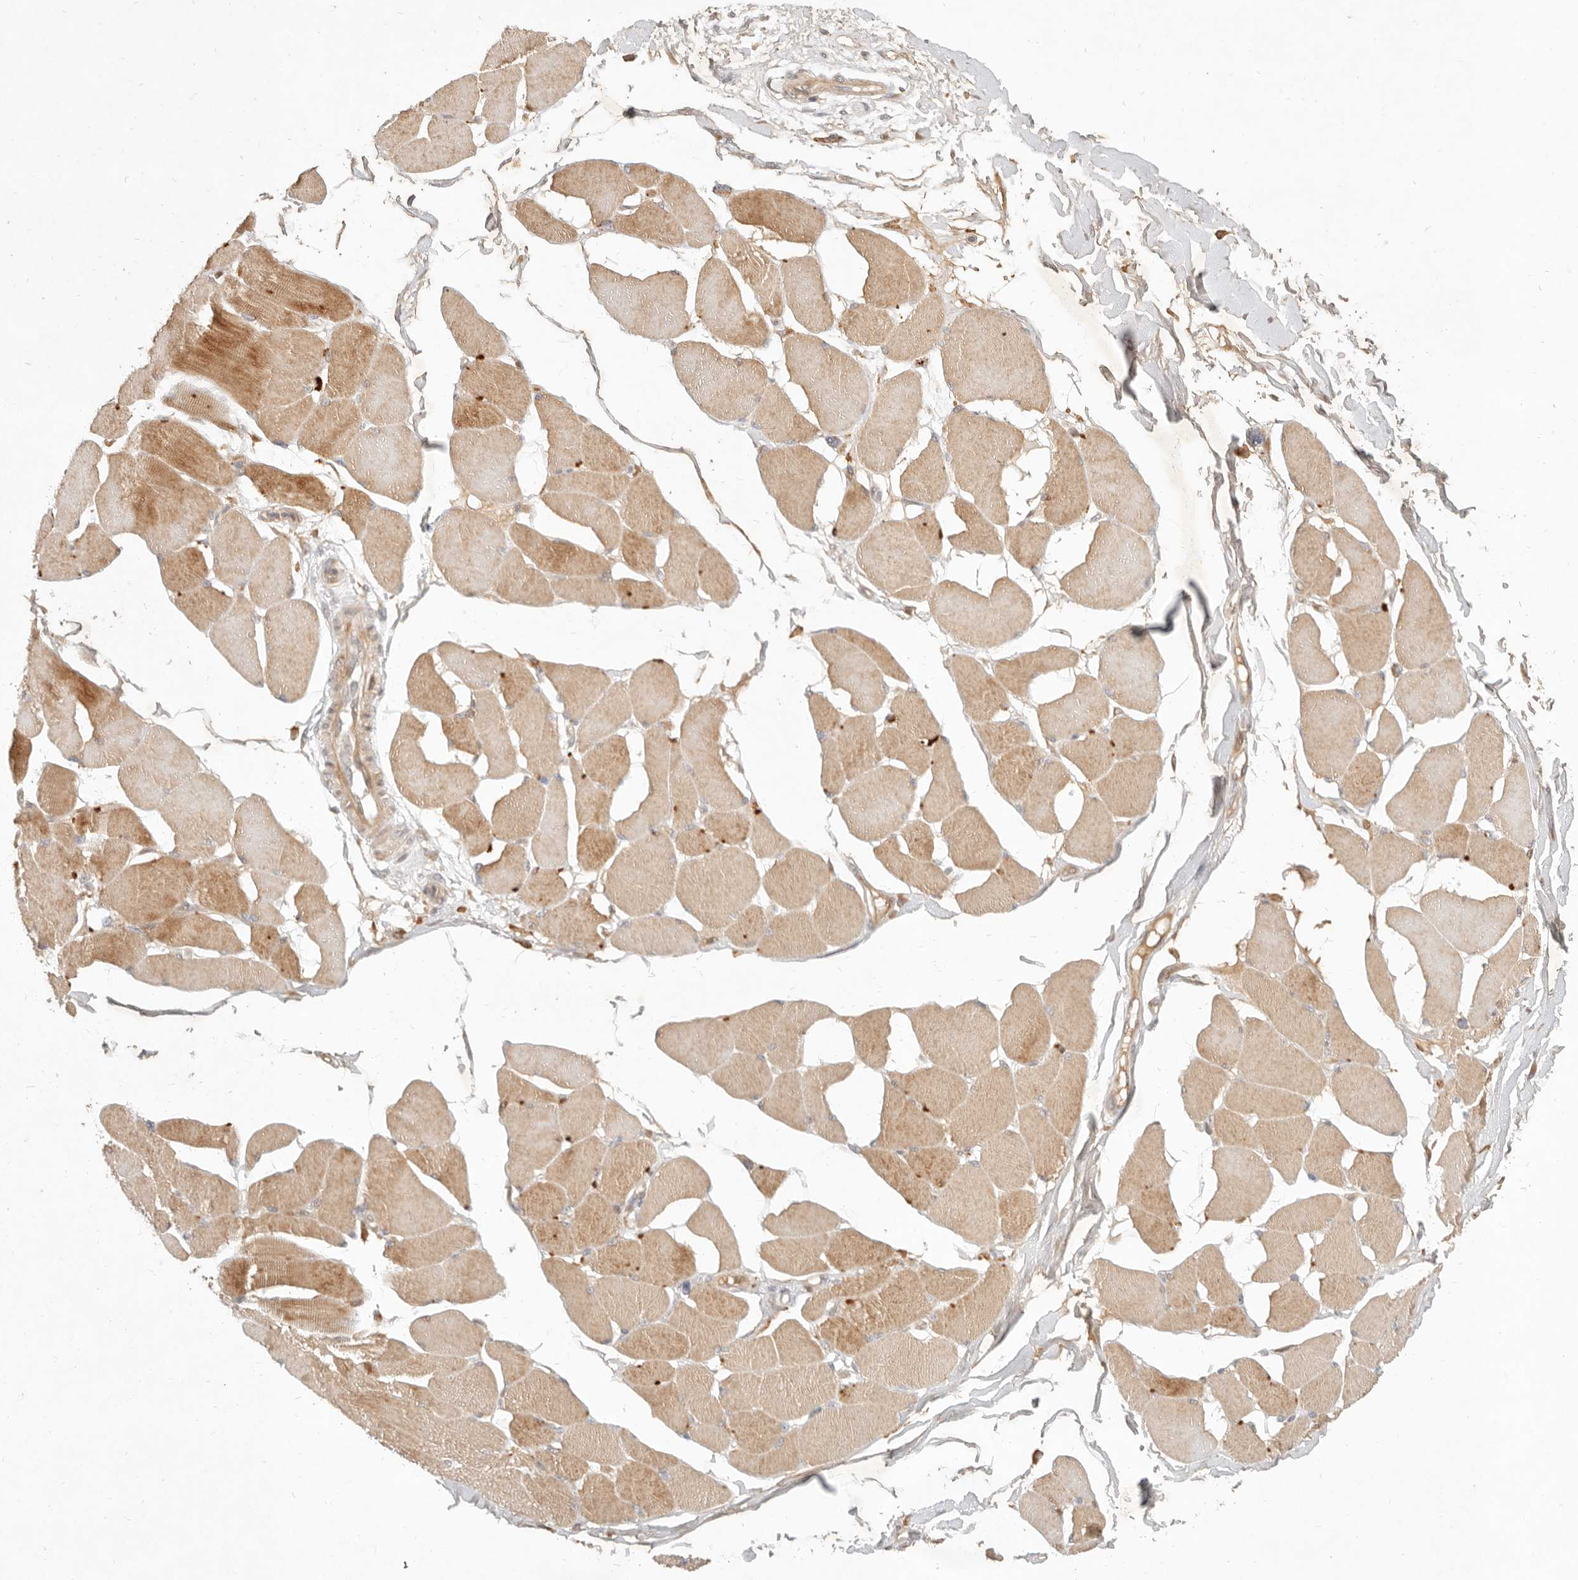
{"staining": {"intensity": "moderate", "quantity": ">75%", "location": "cytoplasmic/membranous"}, "tissue": "skeletal muscle", "cell_type": "Myocytes", "image_type": "normal", "snomed": [{"axis": "morphology", "description": "Normal tissue, NOS"}, {"axis": "topography", "description": "Skin"}, {"axis": "topography", "description": "Skeletal muscle"}], "caption": "High-magnification brightfield microscopy of normal skeletal muscle stained with DAB (brown) and counterstained with hematoxylin (blue). myocytes exhibit moderate cytoplasmic/membranous positivity is appreciated in about>75% of cells.", "gene": "UBXN11", "patient": {"sex": "male", "age": 83}}